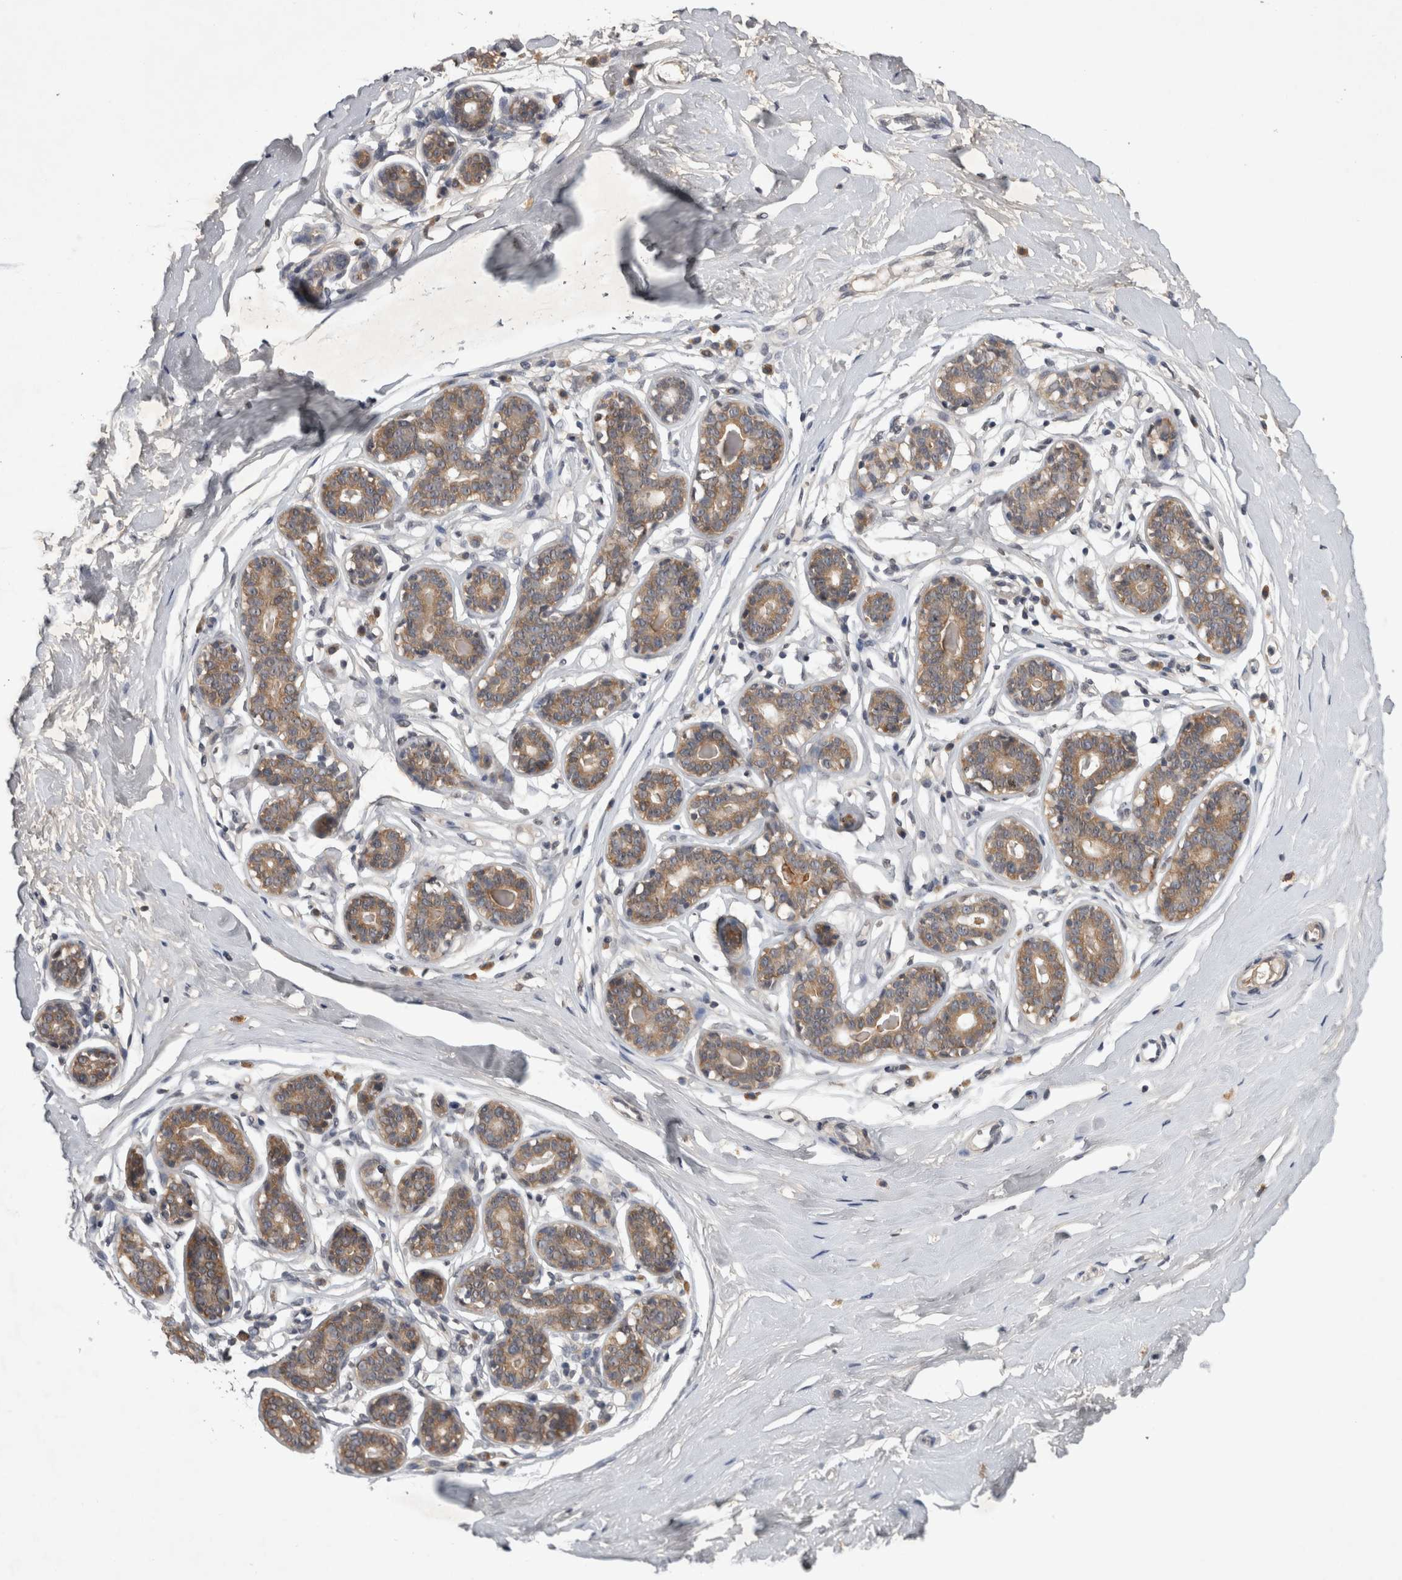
{"staining": {"intensity": "negative", "quantity": "none", "location": "none"}, "tissue": "breast", "cell_type": "Adipocytes", "image_type": "normal", "snomed": [{"axis": "morphology", "description": "Normal tissue, NOS"}, {"axis": "topography", "description": "Breast"}], "caption": "A histopathology image of breast stained for a protein reveals no brown staining in adipocytes.", "gene": "ZNF114", "patient": {"sex": "female", "age": 23}}